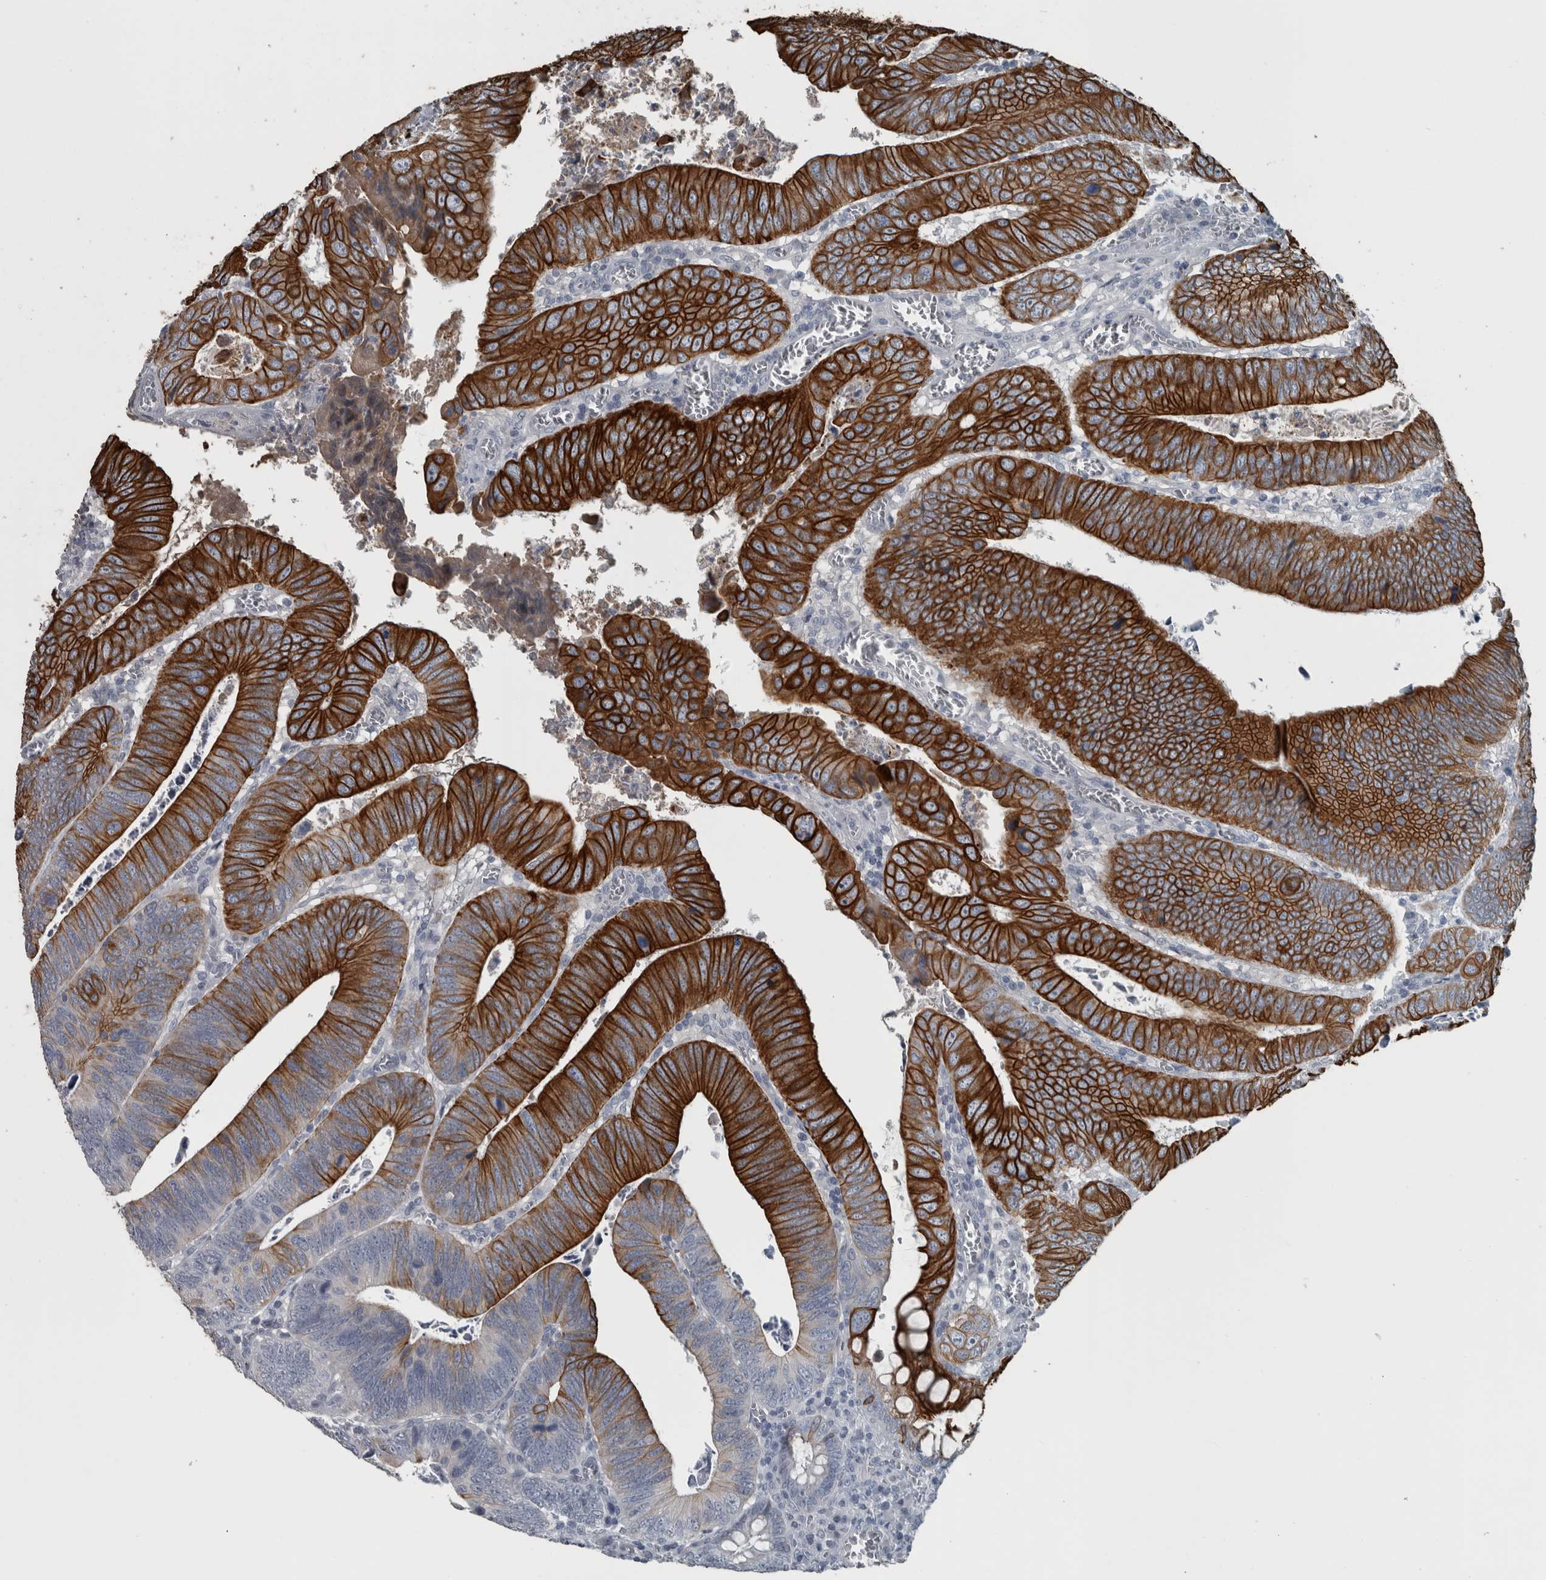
{"staining": {"intensity": "strong", "quantity": "25%-75%", "location": "cytoplasmic/membranous"}, "tissue": "colorectal cancer", "cell_type": "Tumor cells", "image_type": "cancer", "snomed": [{"axis": "morphology", "description": "Inflammation, NOS"}, {"axis": "morphology", "description": "Adenocarcinoma, NOS"}, {"axis": "topography", "description": "Colon"}], "caption": "The photomicrograph shows immunohistochemical staining of adenocarcinoma (colorectal). There is strong cytoplasmic/membranous expression is identified in about 25%-75% of tumor cells. (Stains: DAB (3,3'-diaminobenzidine) in brown, nuclei in blue, Microscopy: brightfield microscopy at high magnification).", "gene": "KRT20", "patient": {"sex": "male", "age": 72}}